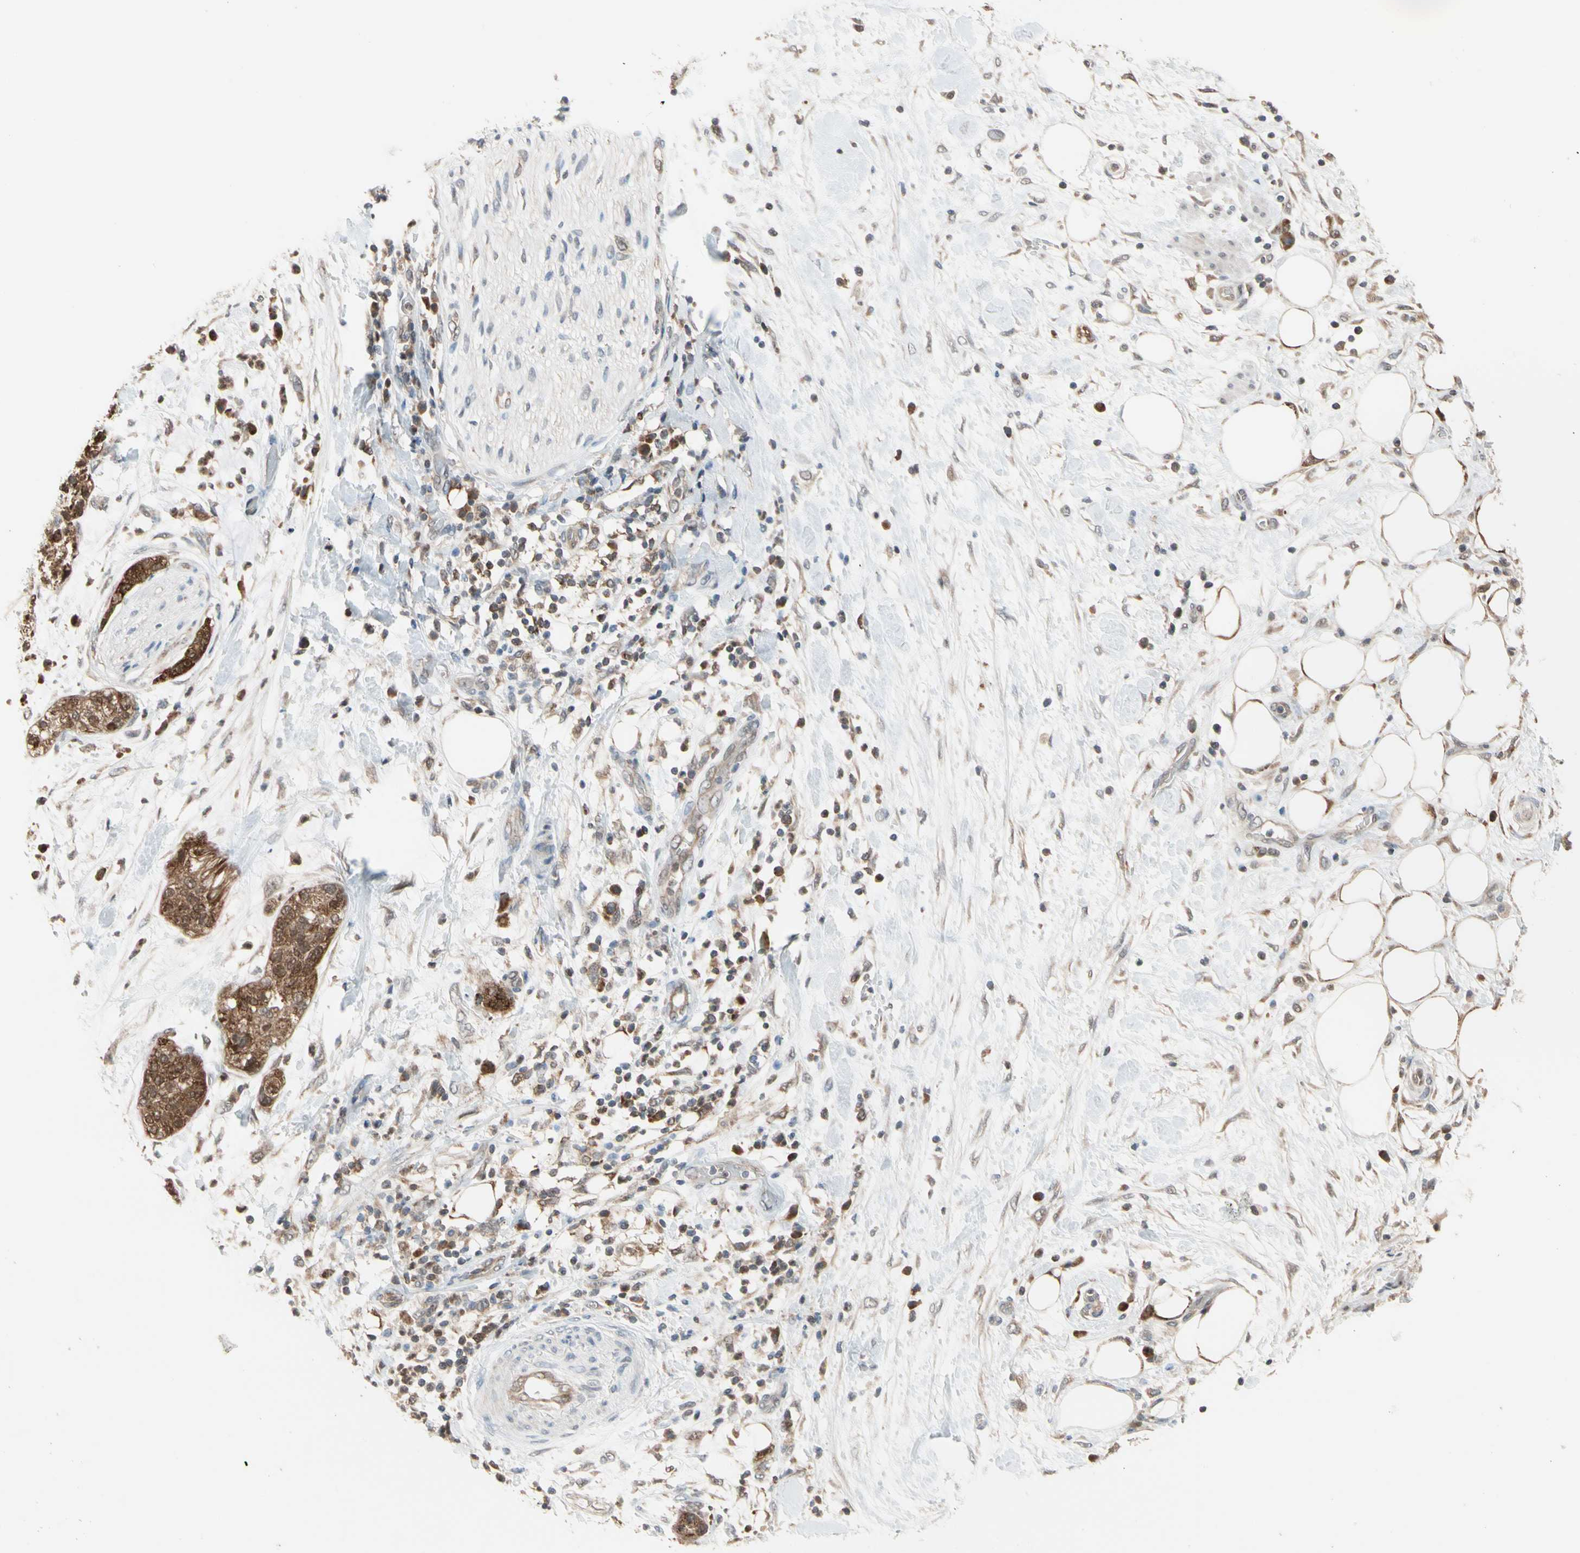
{"staining": {"intensity": "strong", "quantity": ">75%", "location": "cytoplasmic/membranous"}, "tissue": "pancreatic cancer", "cell_type": "Tumor cells", "image_type": "cancer", "snomed": [{"axis": "morphology", "description": "Adenocarcinoma, NOS"}, {"axis": "topography", "description": "Pancreas"}], "caption": "Immunohistochemistry staining of pancreatic adenocarcinoma, which demonstrates high levels of strong cytoplasmic/membranous staining in approximately >75% of tumor cells indicating strong cytoplasmic/membranous protein expression. The staining was performed using DAB (brown) for protein detection and nuclei were counterstained in hematoxylin (blue).", "gene": "MTHFS", "patient": {"sex": "female", "age": 78}}